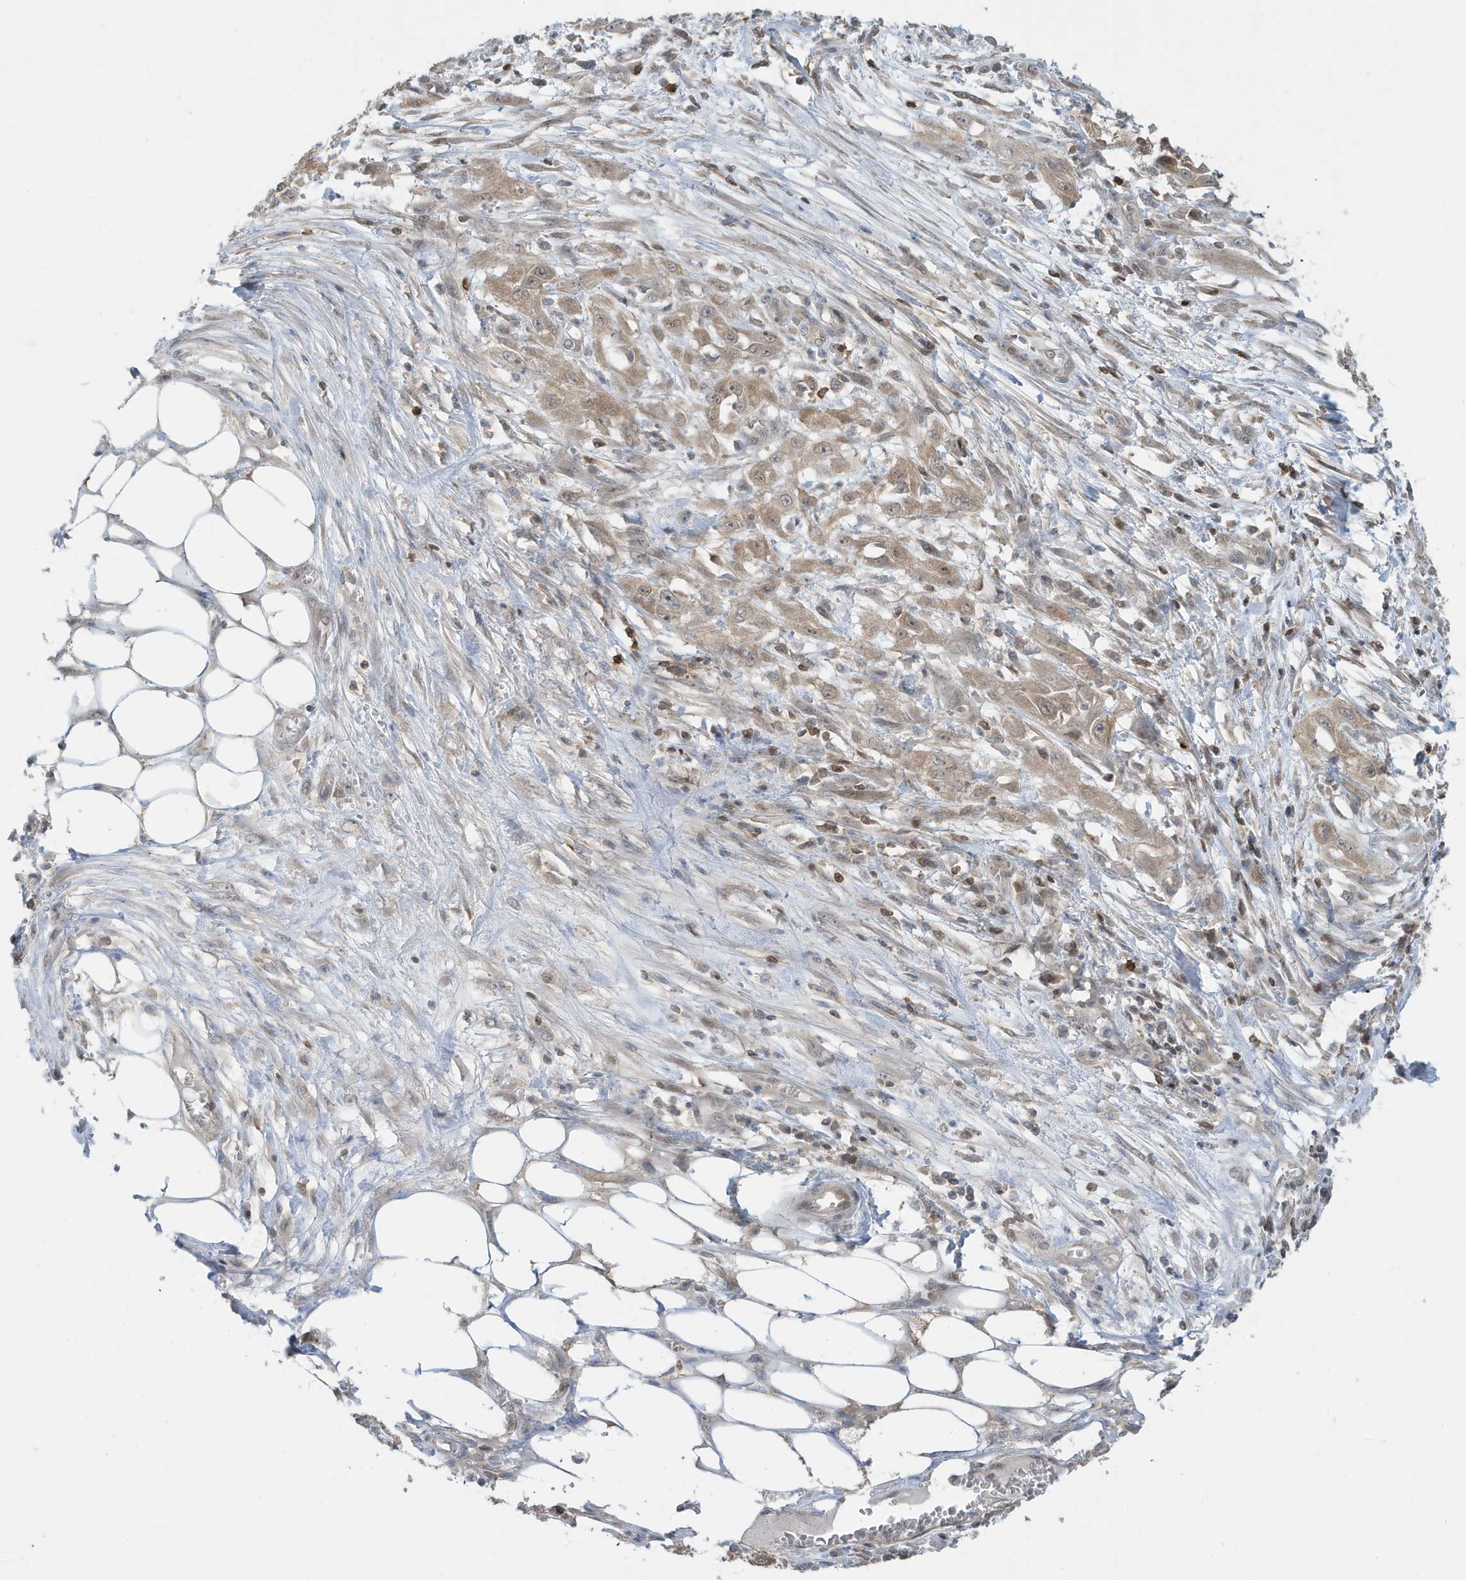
{"staining": {"intensity": "weak", "quantity": ">75%", "location": "cytoplasmic/membranous"}, "tissue": "skin cancer", "cell_type": "Tumor cells", "image_type": "cancer", "snomed": [{"axis": "morphology", "description": "Squamous cell carcinoma, NOS"}, {"axis": "morphology", "description": "Squamous cell carcinoma, metastatic, NOS"}, {"axis": "topography", "description": "Skin"}, {"axis": "topography", "description": "Lymph node"}], "caption": "An immunohistochemistry (IHC) photomicrograph of neoplastic tissue is shown. Protein staining in brown shows weak cytoplasmic/membranous positivity in skin cancer within tumor cells.", "gene": "OGA", "patient": {"sex": "male", "age": 75}}